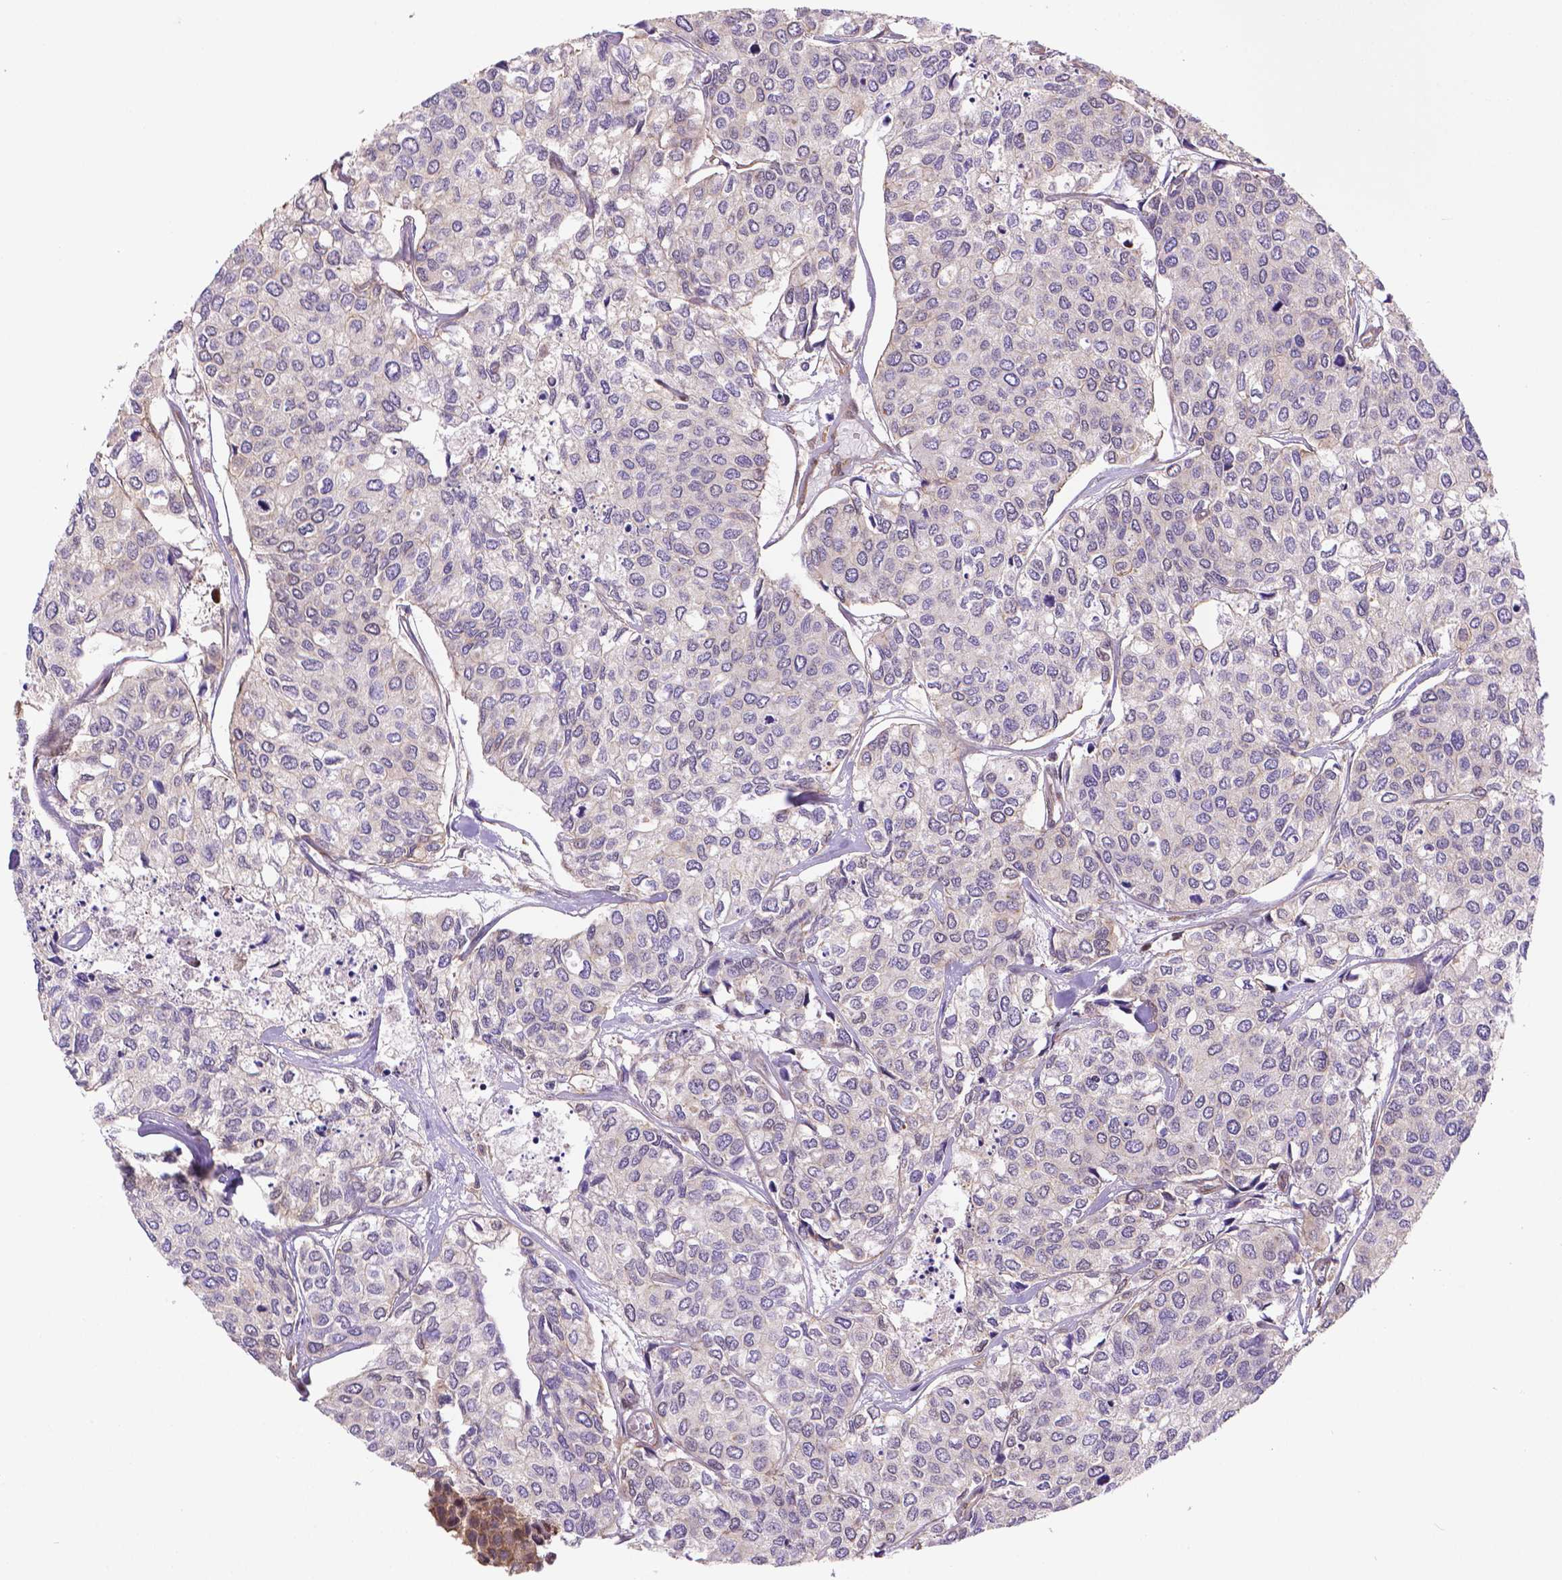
{"staining": {"intensity": "negative", "quantity": "none", "location": "none"}, "tissue": "urothelial cancer", "cell_type": "Tumor cells", "image_type": "cancer", "snomed": [{"axis": "morphology", "description": "Urothelial carcinoma, High grade"}, {"axis": "topography", "description": "Urinary bladder"}], "caption": "This is an immunohistochemistry histopathology image of urothelial cancer. There is no staining in tumor cells.", "gene": "YAP1", "patient": {"sex": "male", "age": 73}}